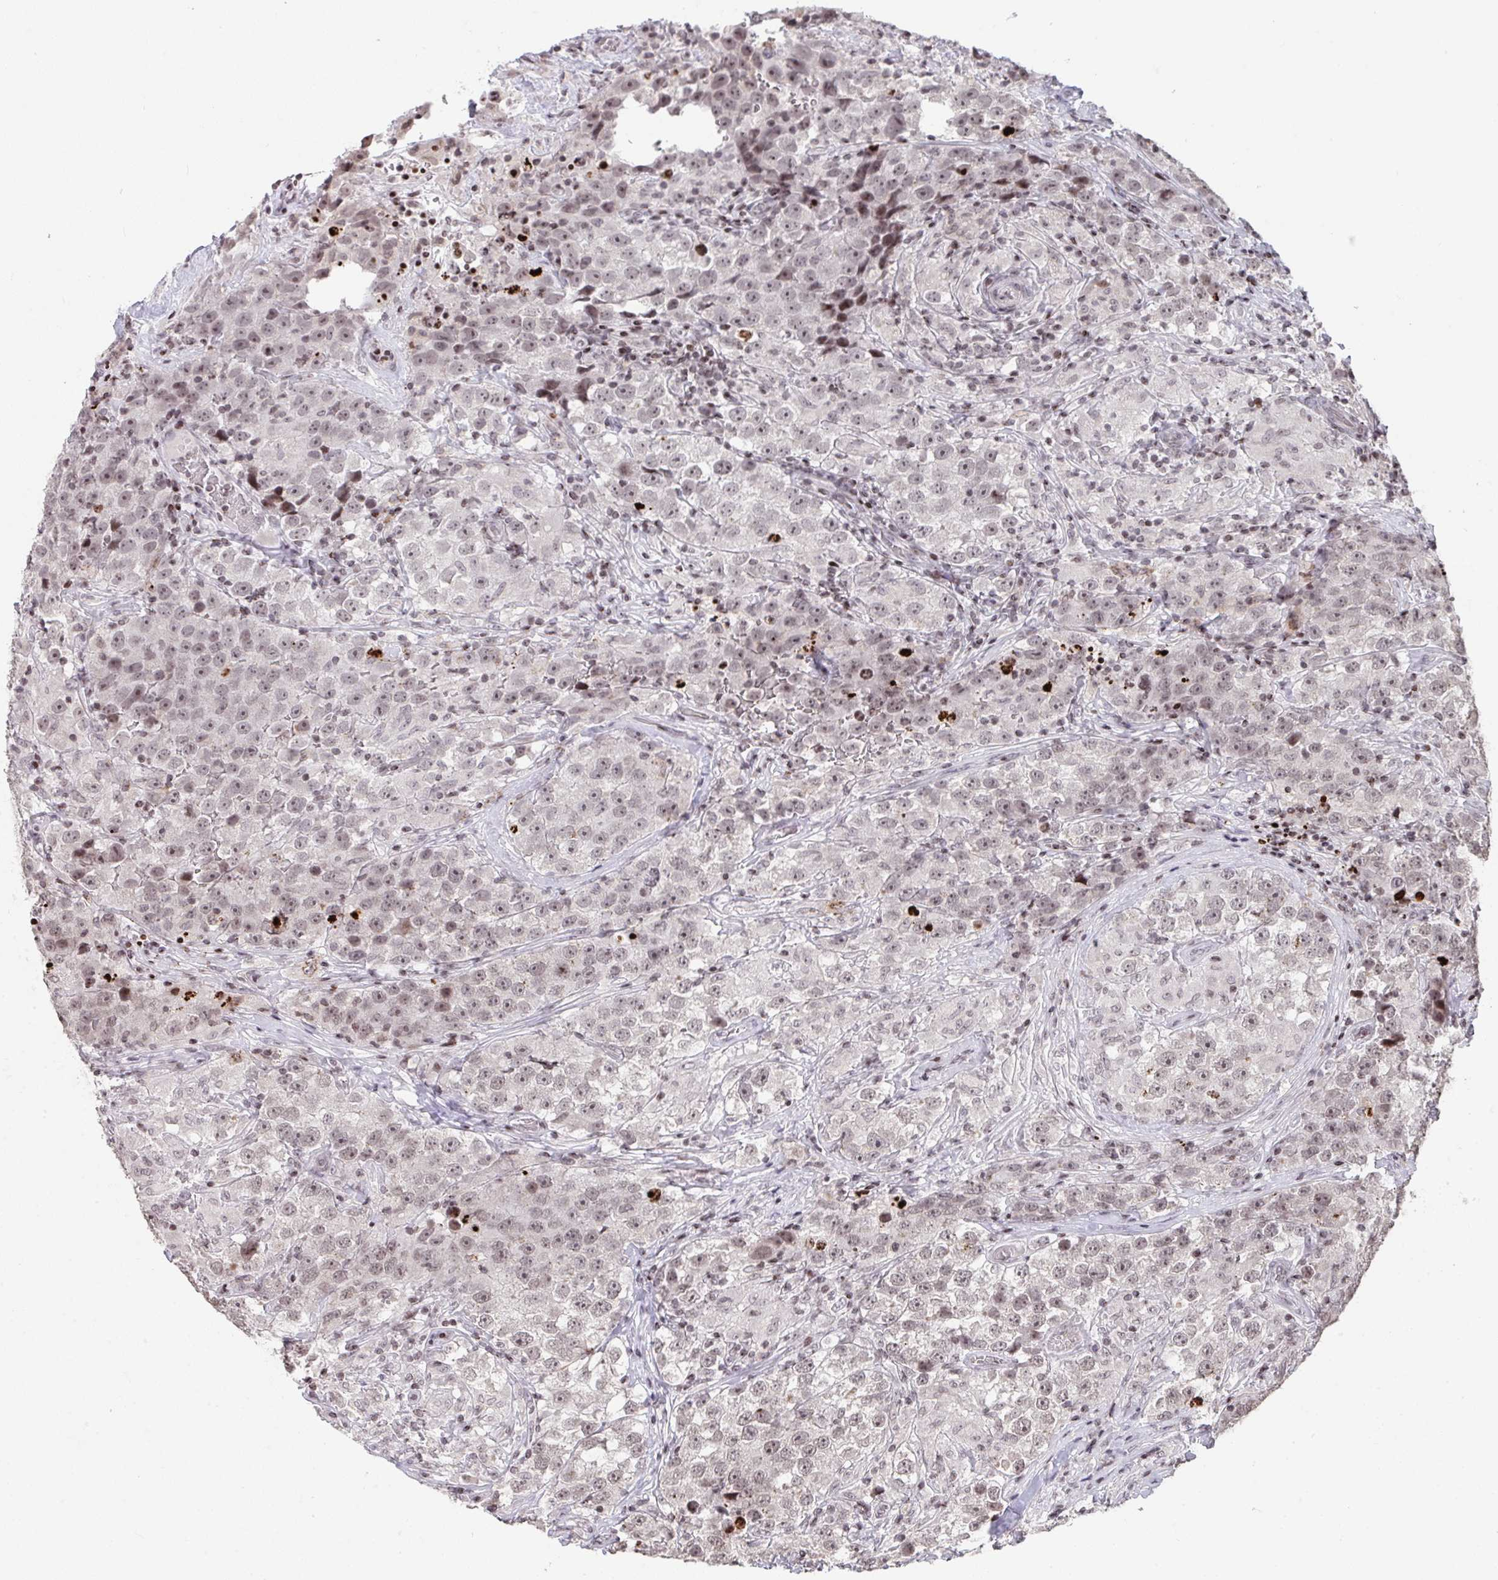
{"staining": {"intensity": "weak", "quantity": "25%-75%", "location": "nuclear"}, "tissue": "testis cancer", "cell_type": "Tumor cells", "image_type": "cancer", "snomed": [{"axis": "morphology", "description": "Seminoma, NOS"}, {"axis": "topography", "description": "Testis"}], "caption": "A brown stain highlights weak nuclear expression of a protein in human testis seminoma tumor cells. The staining was performed using DAB to visualize the protein expression in brown, while the nuclei were stained in blue with hematoxylin (Magnification: 20x).", "gene": "NIP7", "patient": {"sex": "male", "age": 46}}